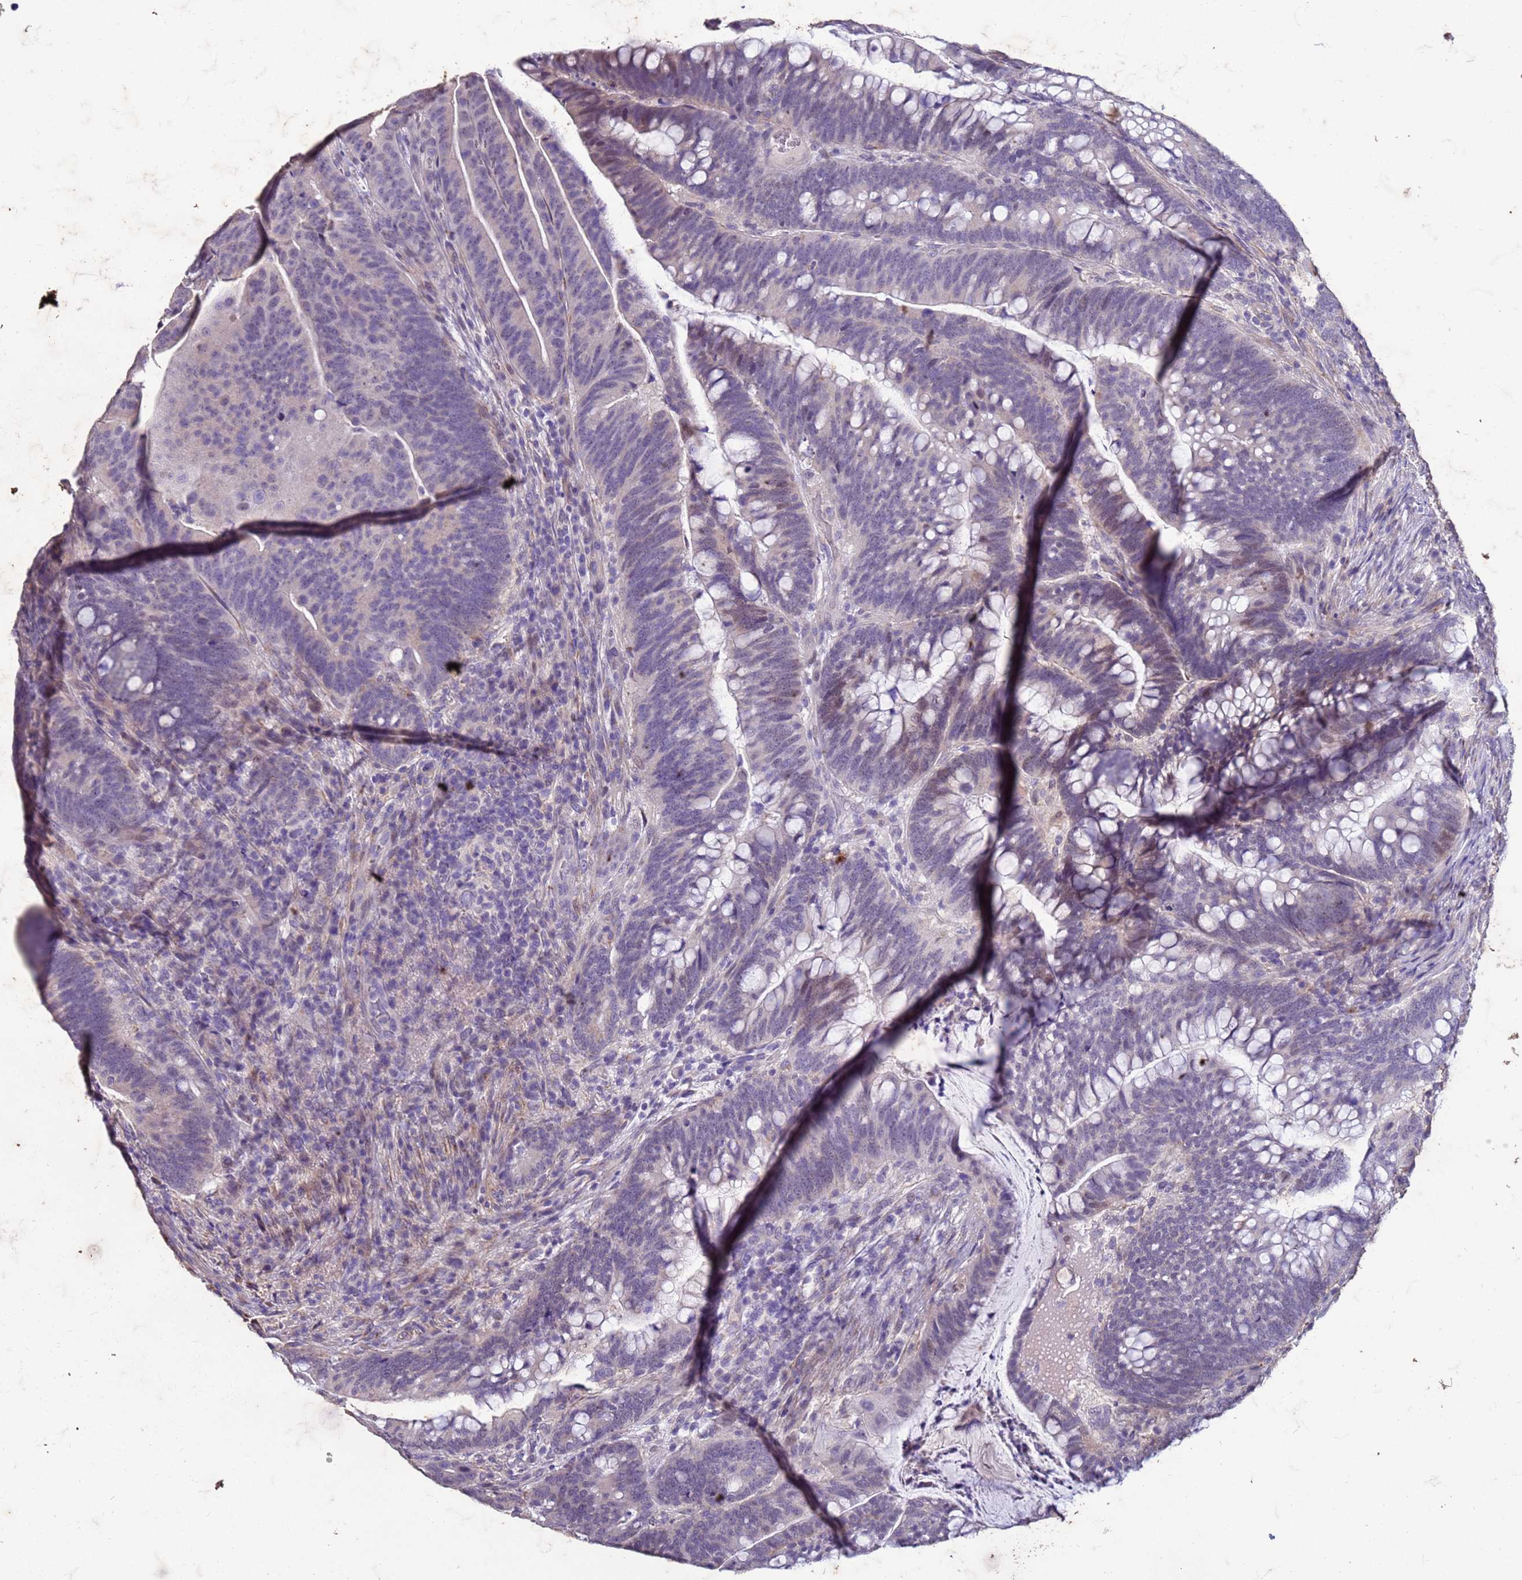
{"staining": {"intensity": "weak", "quantity": "<25%", "location": "nuclear"}, "tissue": "colorectal cancer", "cell_type": "Tumor cells", "image_type": "cancer", "snomed": [{"axis": "morphology", "description": "Adenocarcinoma, NOS"}, {"axis": "topography", "description": "Colon"}], "caption": "A micrograph of human colorectal cancer (adenocarcinoma) is negative for staining in tumor cells.", "gene": "SLC25A15", "patient": {"sex": "female", "age": 66}}